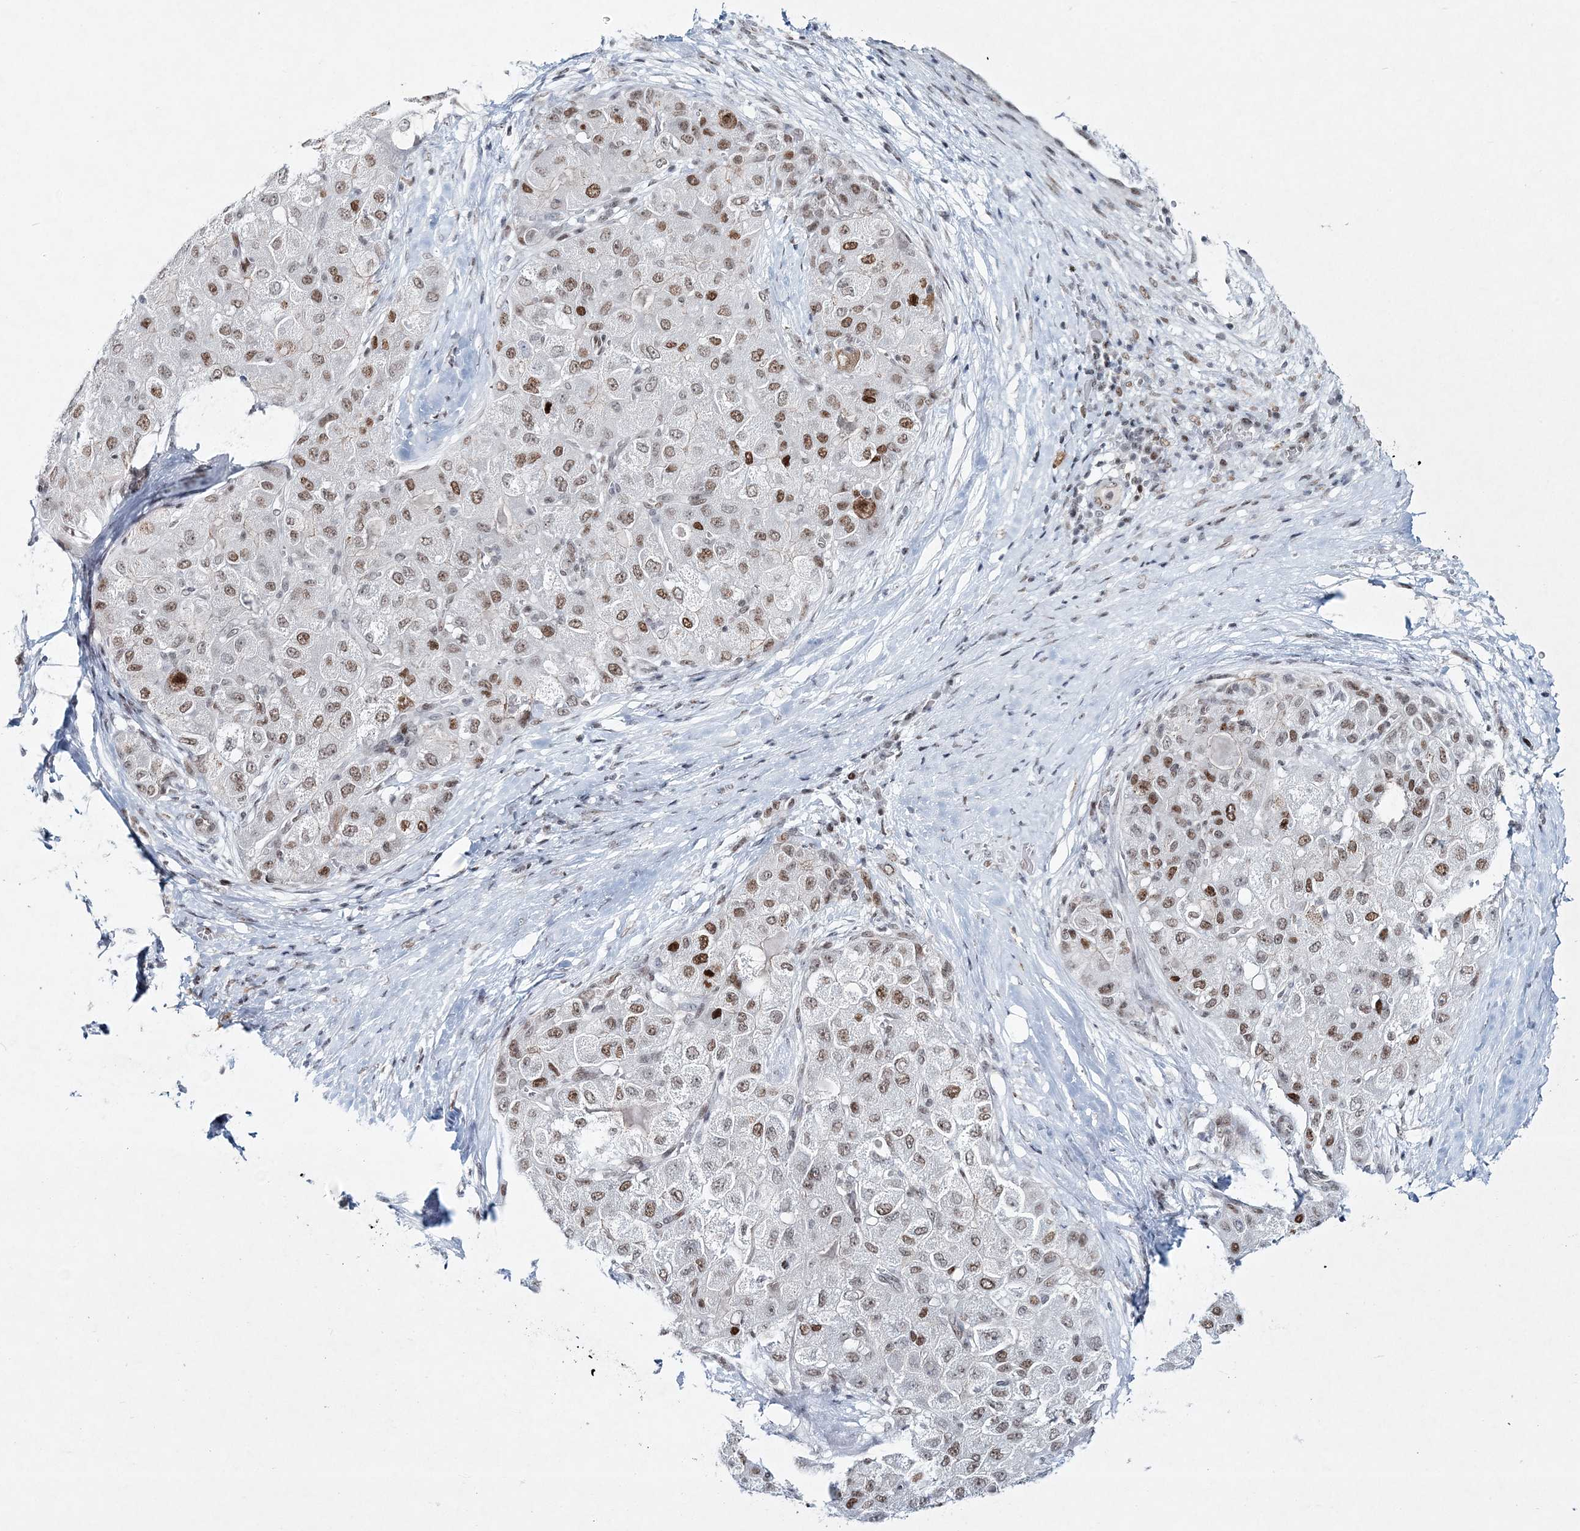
{"staining": {"intensity": "moderate", "quantity": ">75%", "location": "nuclear"}, "tissue": "liver cancer", "cell_type": "Tumor cells", "image_type": "cancer", "snomed": [{"axis": "morphology", "description": "Carcinoma, Hepatocellular, NOS"}, {"axis": "topography", "description": "Liver"}], "caption": "IHC micrograph of hepatocellular carcinoma (liver) stained for a protein (brown), which shows medium levels of moderate nuclear positivity in about >75% of tumor cells.", "gene": "LRRFIP2", "patient": {"sex": "male", "age": 80}}